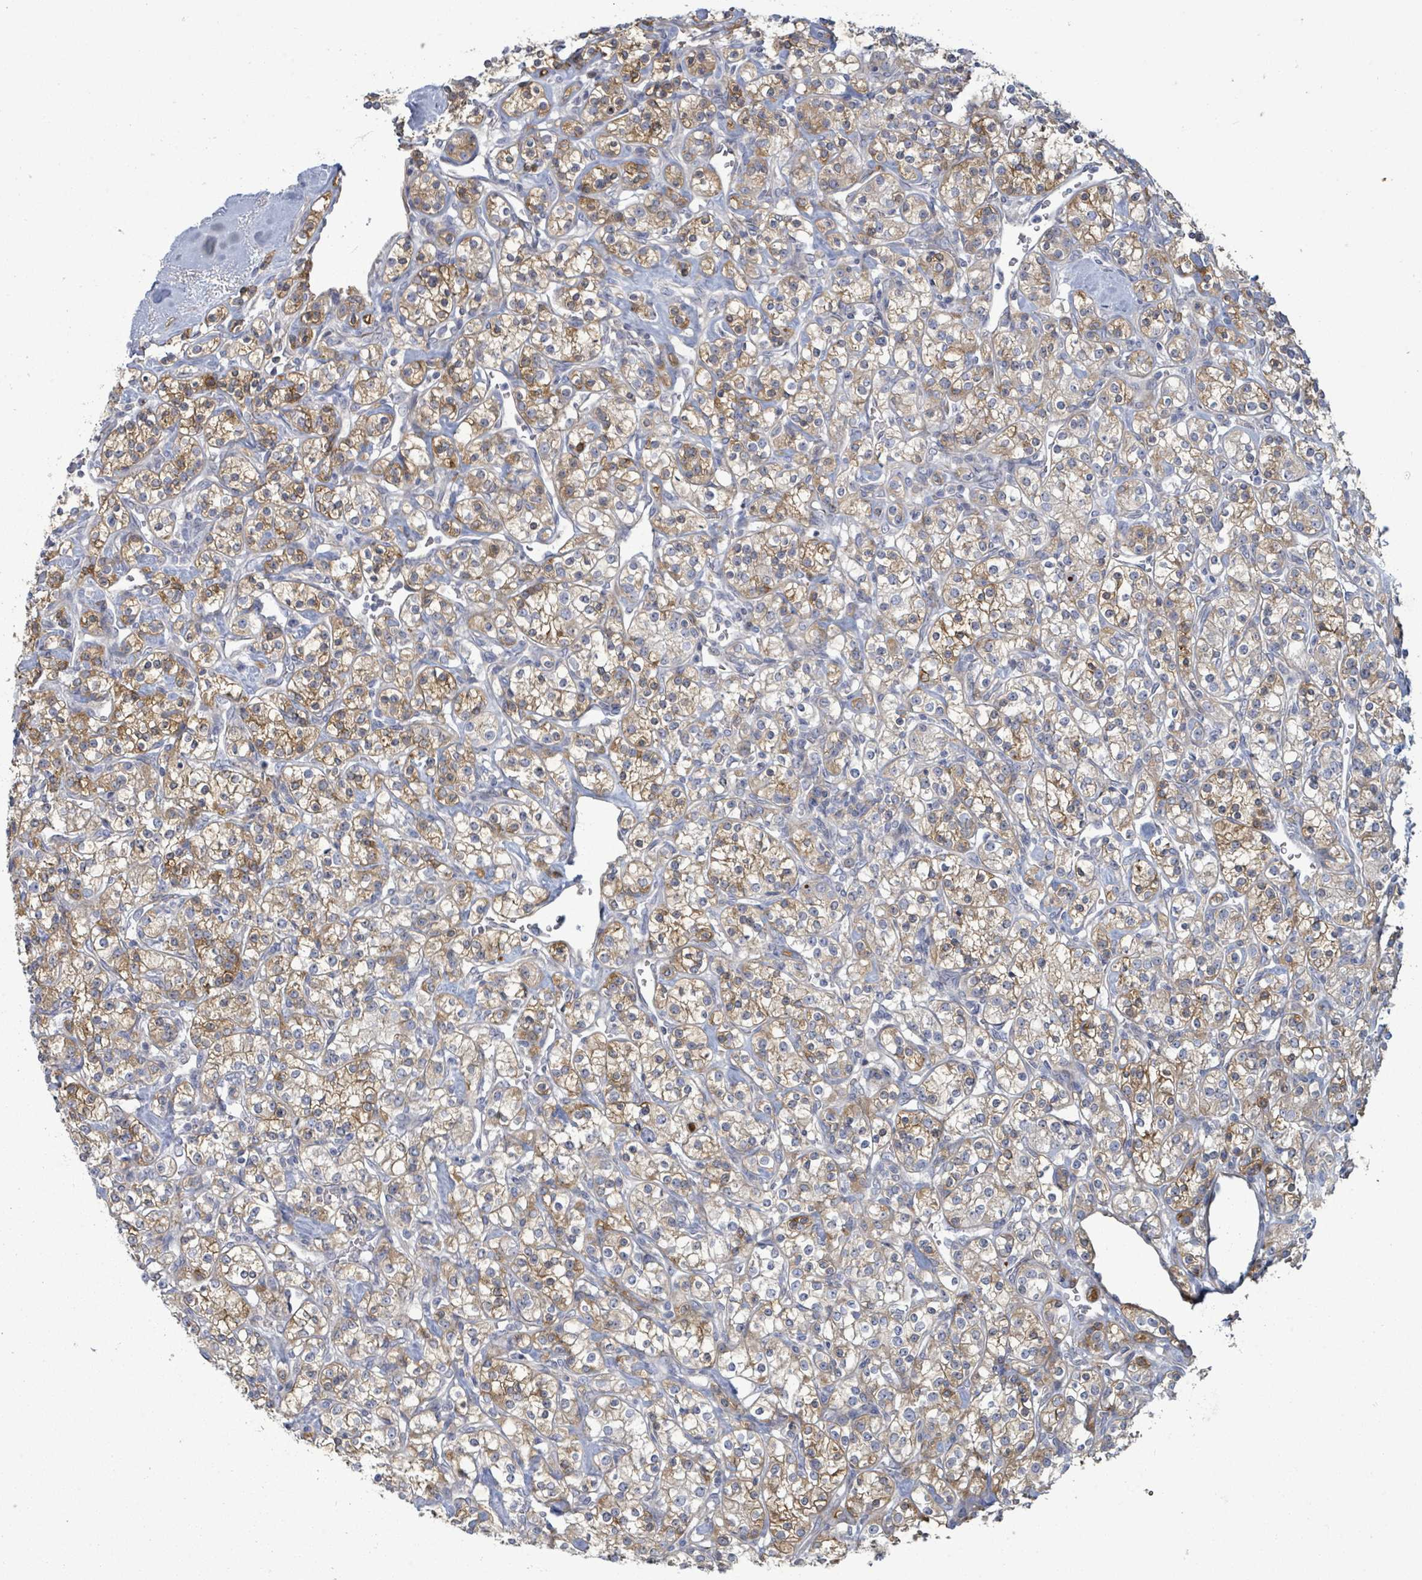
{"staining": {"intensity": "moderate", "quantity": ">75%", "location": "cytoplasmic/membranous"}, "tissue": "renal cancer", "cell_type": "Tumor cells", "image_type": "cancer", "snomed": [{"axis": "morphology", "description": "Adenocarcinoma, NOS"}, {"axis": "topography", "description": "Kidney"}], "caption": "Renal cancer was stained to show a protein in brown. There is medium levels of moderate cytoplasmic/membranous staining in about >75% of tumor cells.", "gene": "COL13A1", "patient": {"sex": "male", "age": 77}}